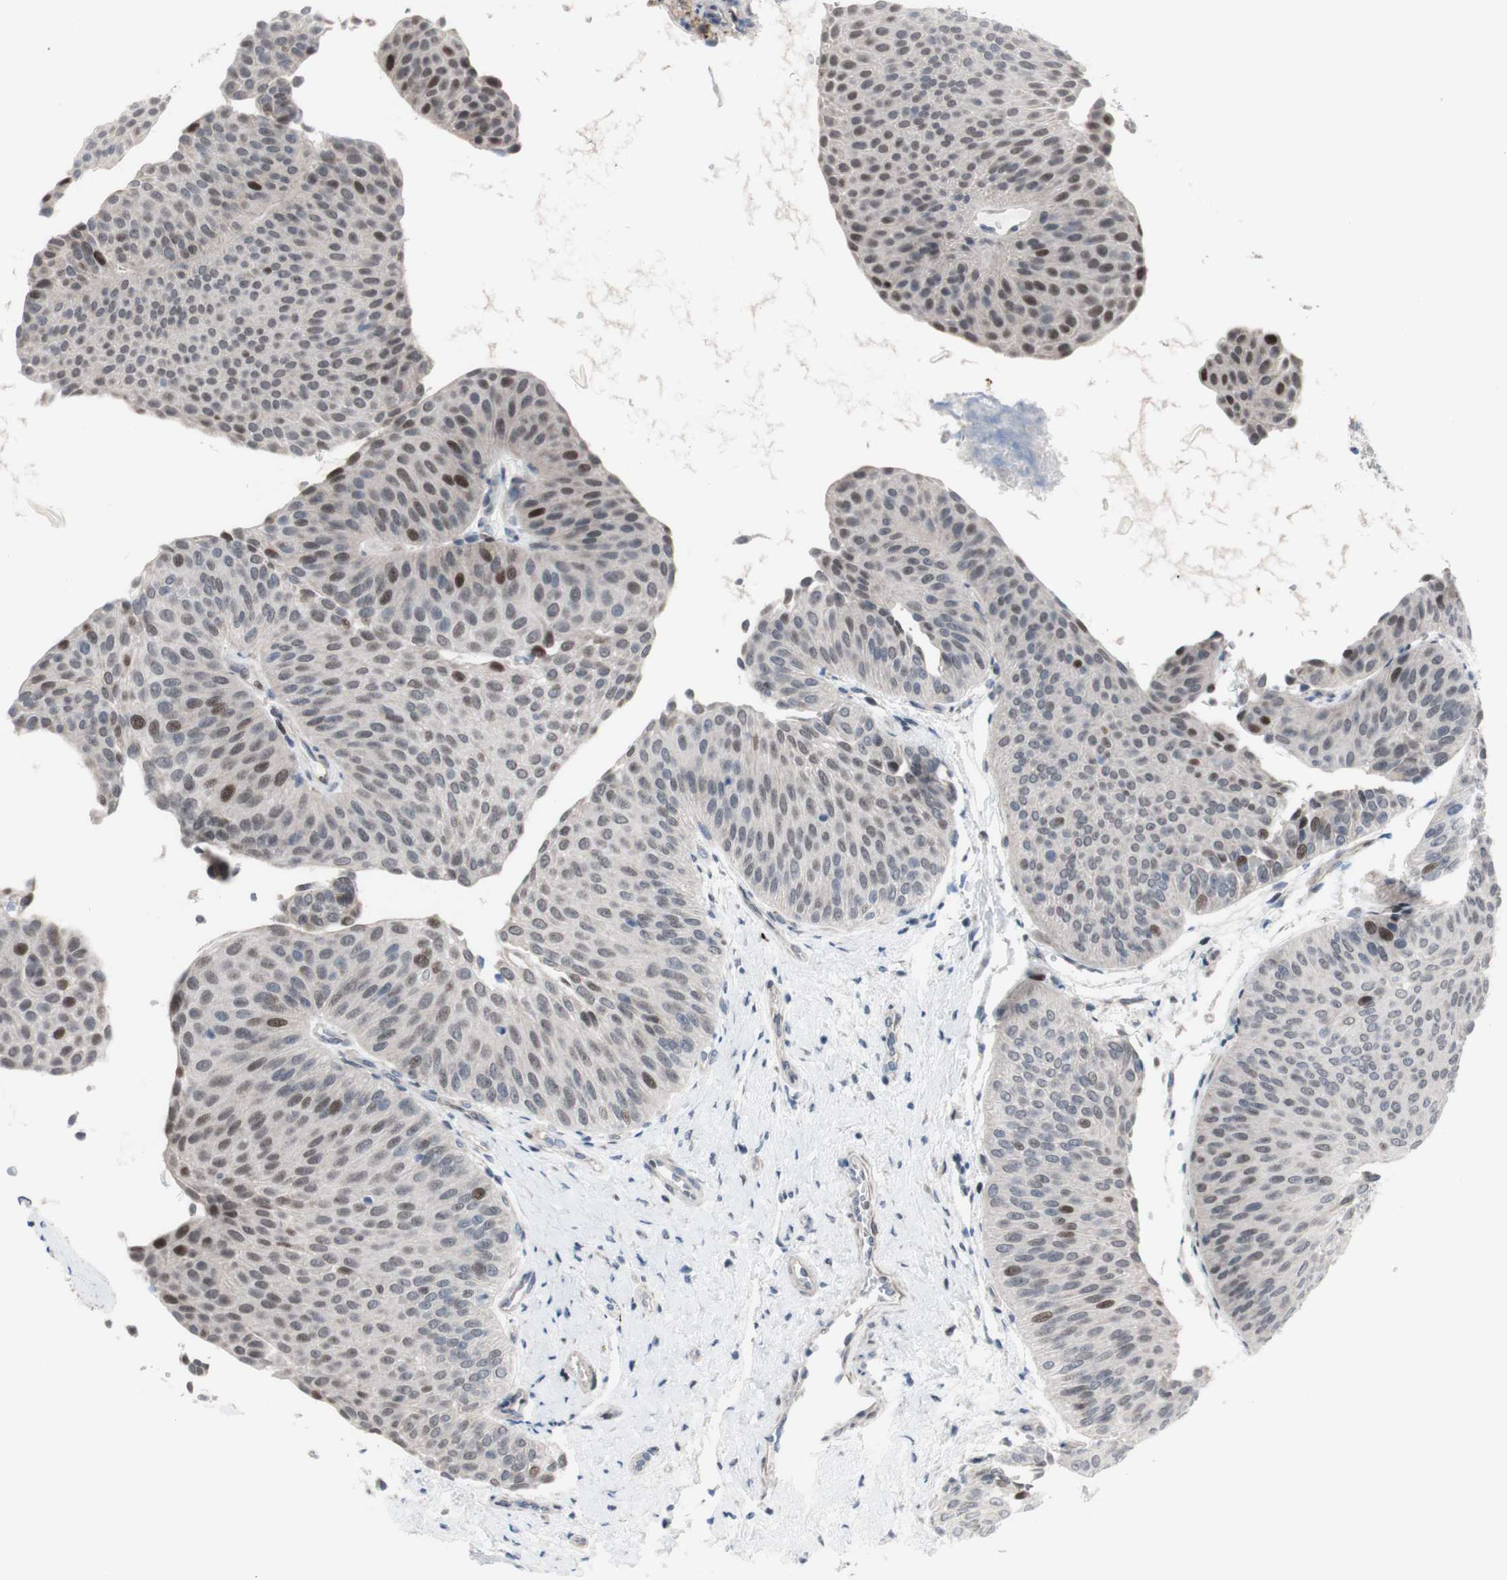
{"staining": {"intensity": "moderate", "quantity": "<25%", "location": "nuclear"}, "tissue": "urothelial cancer", "cell_type": "Tumor cells", "image_type": "cancer", "snomed": [{"axis": "morphology", "description": "Urothelial carcinoma, Low grade"}, {"axis": "topography", "description": "Urinary bladder"}], "caption": "The photomicrograph shows a brown stain indicating the presence of a protein in the nuclear of tumor cells in urothelial cancer.", "gene": "PHTF2", "patient": {"sex": "female", "age": 60}}